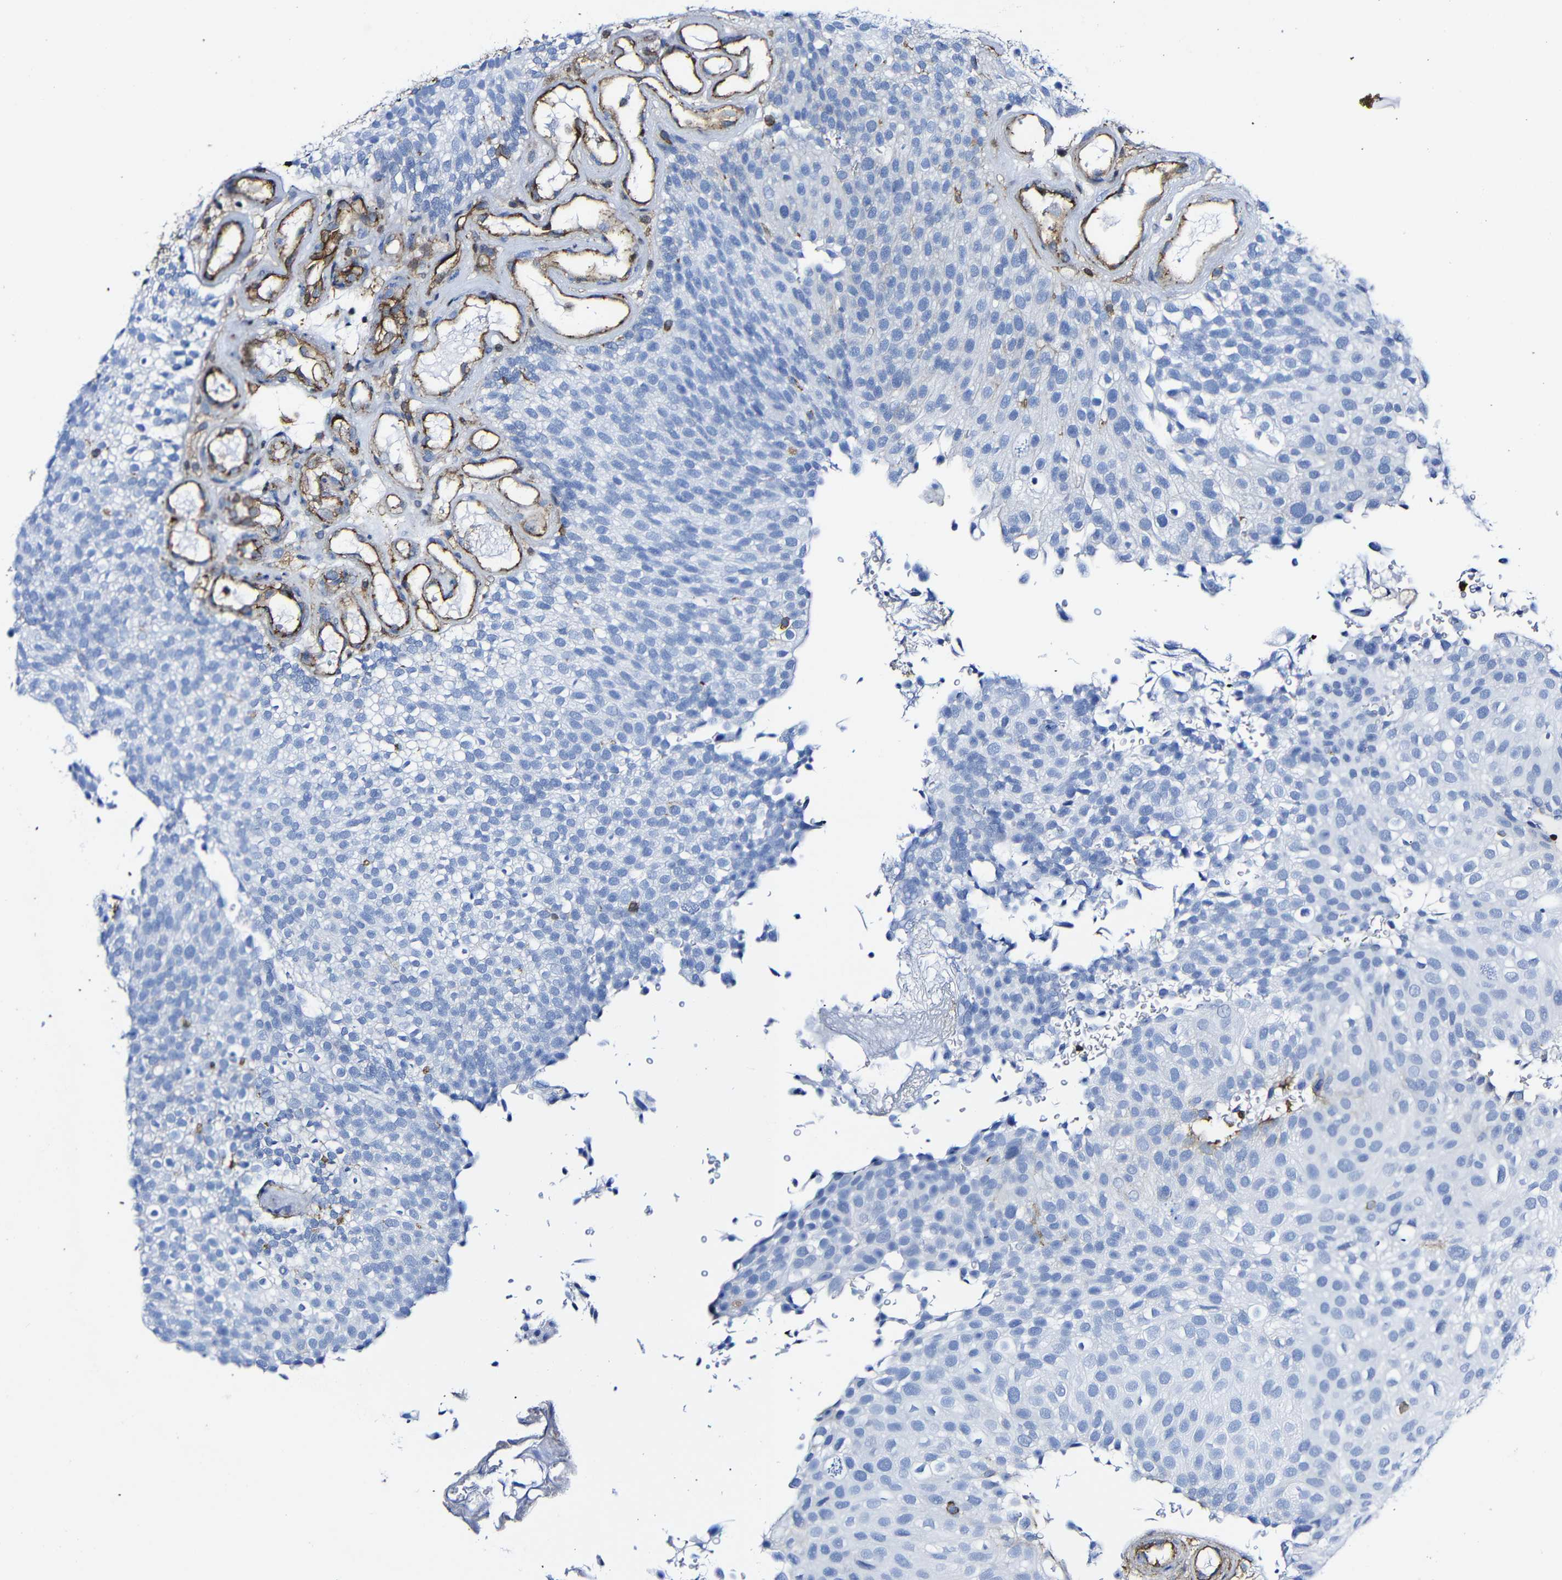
{"staining": {"intensity": "negative", "quantity": "none", "location": "none"}, "tissue": "urothelial cancer", "cell_type": "Tumor cells", "image_type": "cancer", "snomed": [{"axis": "morphology", "description": "Urothelial carcinoma, Low grade"}, {"axis": "topography", "description": "Urinary bladder"}], "caption": "A high-resolution histopathology image shows immunohistochemistry staining of urothelial carcinoma (low-grade), which demonstrates no significant positivity in tumor cells.", "gene": "MSN", "patient": {"sex": "male", "age": 78}}